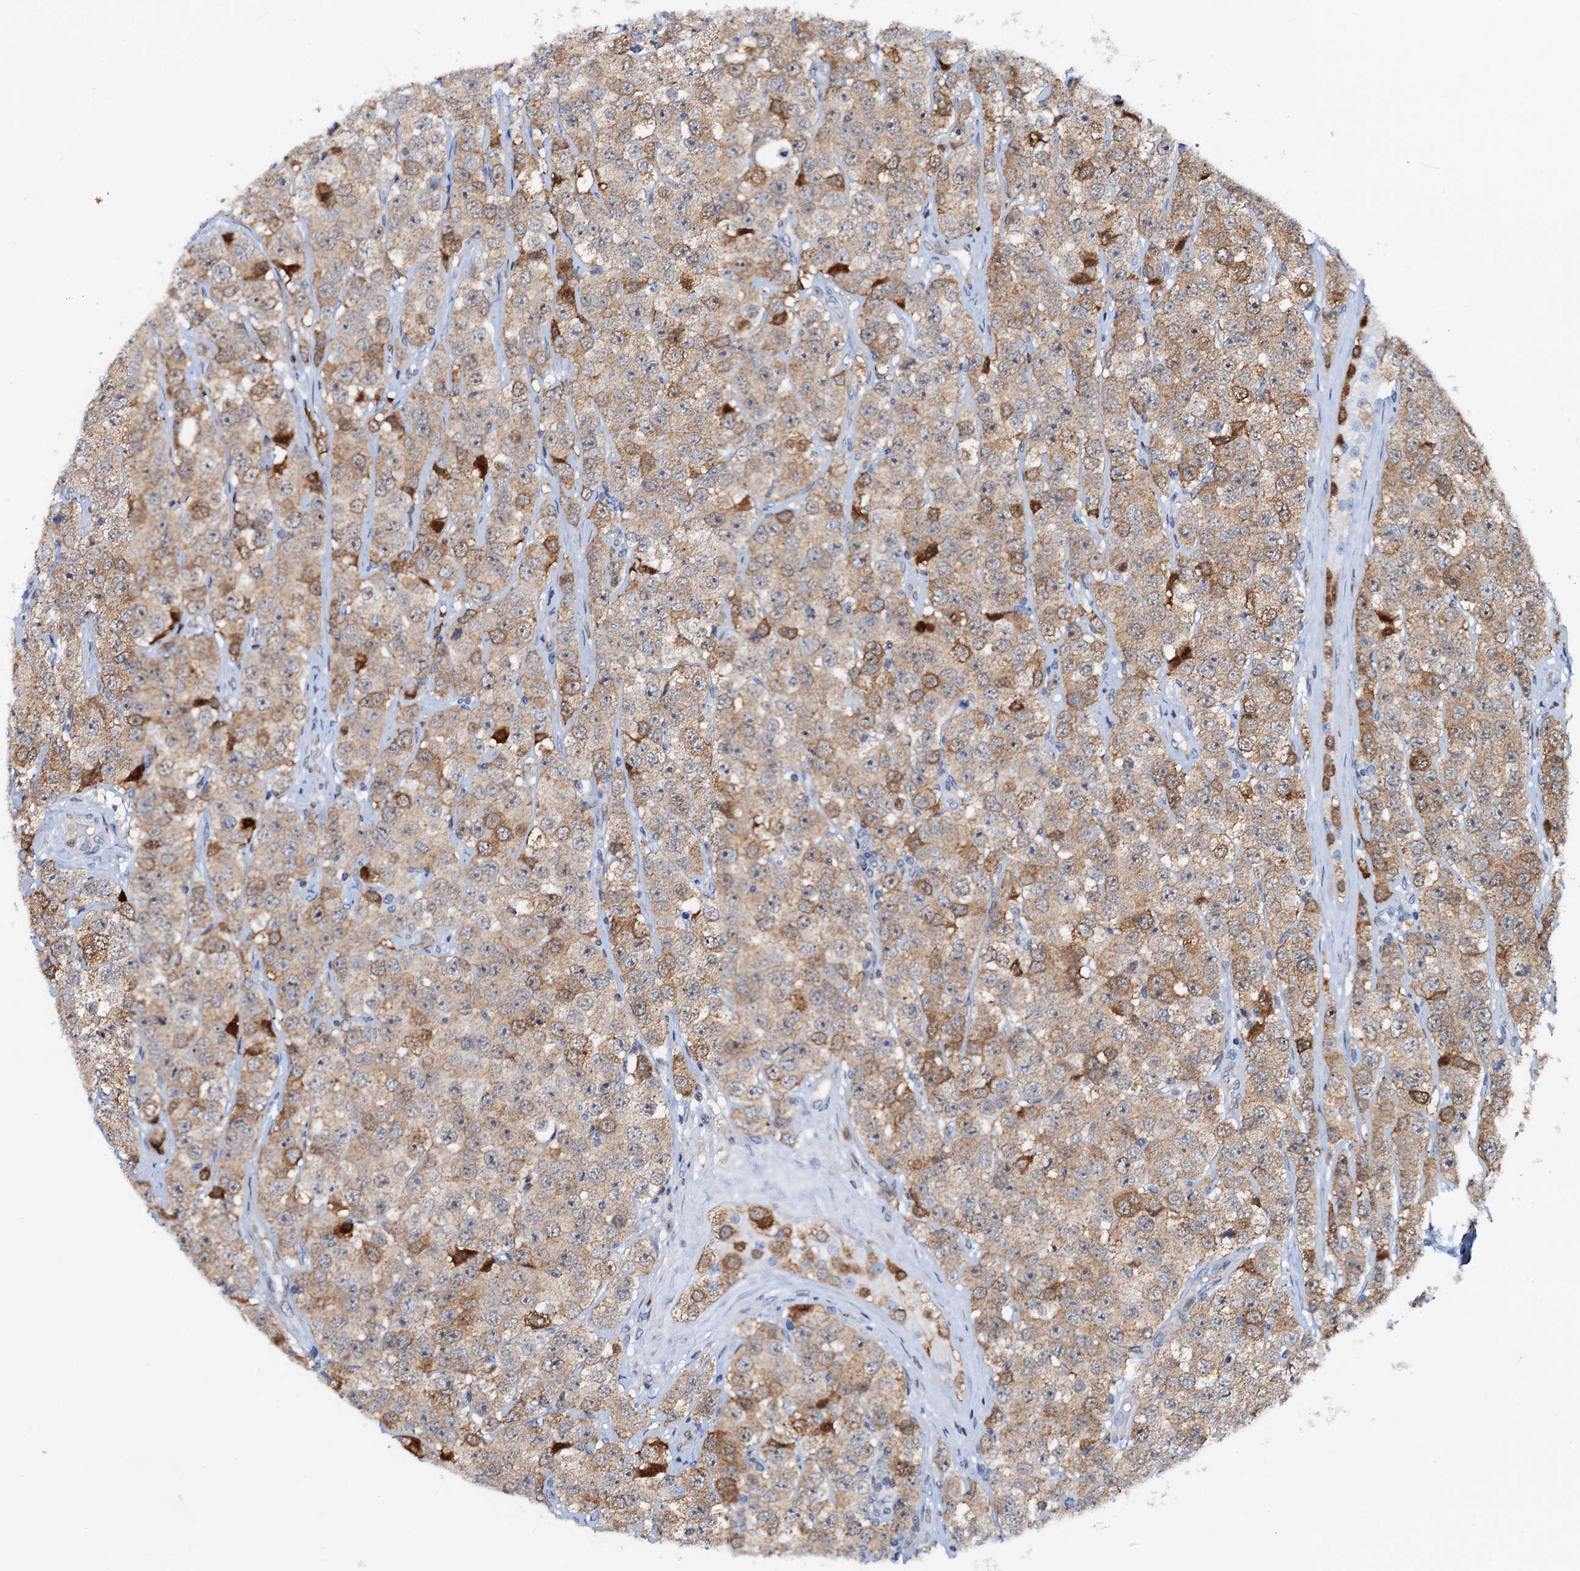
{"staining": {"intensity": "moderate", "quantity": ">75%", "location": "cytoplasmic/membranous"}, "tissue": "testis cancer", "cell_type": "Tumor cells", "image_type": "cancer", "snomed": [{"axis": "morphology", "description": "Seminoma, NOS"}, {"axis": "topography", "description": "Testis"}], "caption": "Human testis cancer (seminoma) stained with a brown dye exhibits moderate cytoplasmic/membranous positive expression in about >75% of tumor cells.", "gene": "PTGES3", "patient": {"sex": "male", "age": 28}}